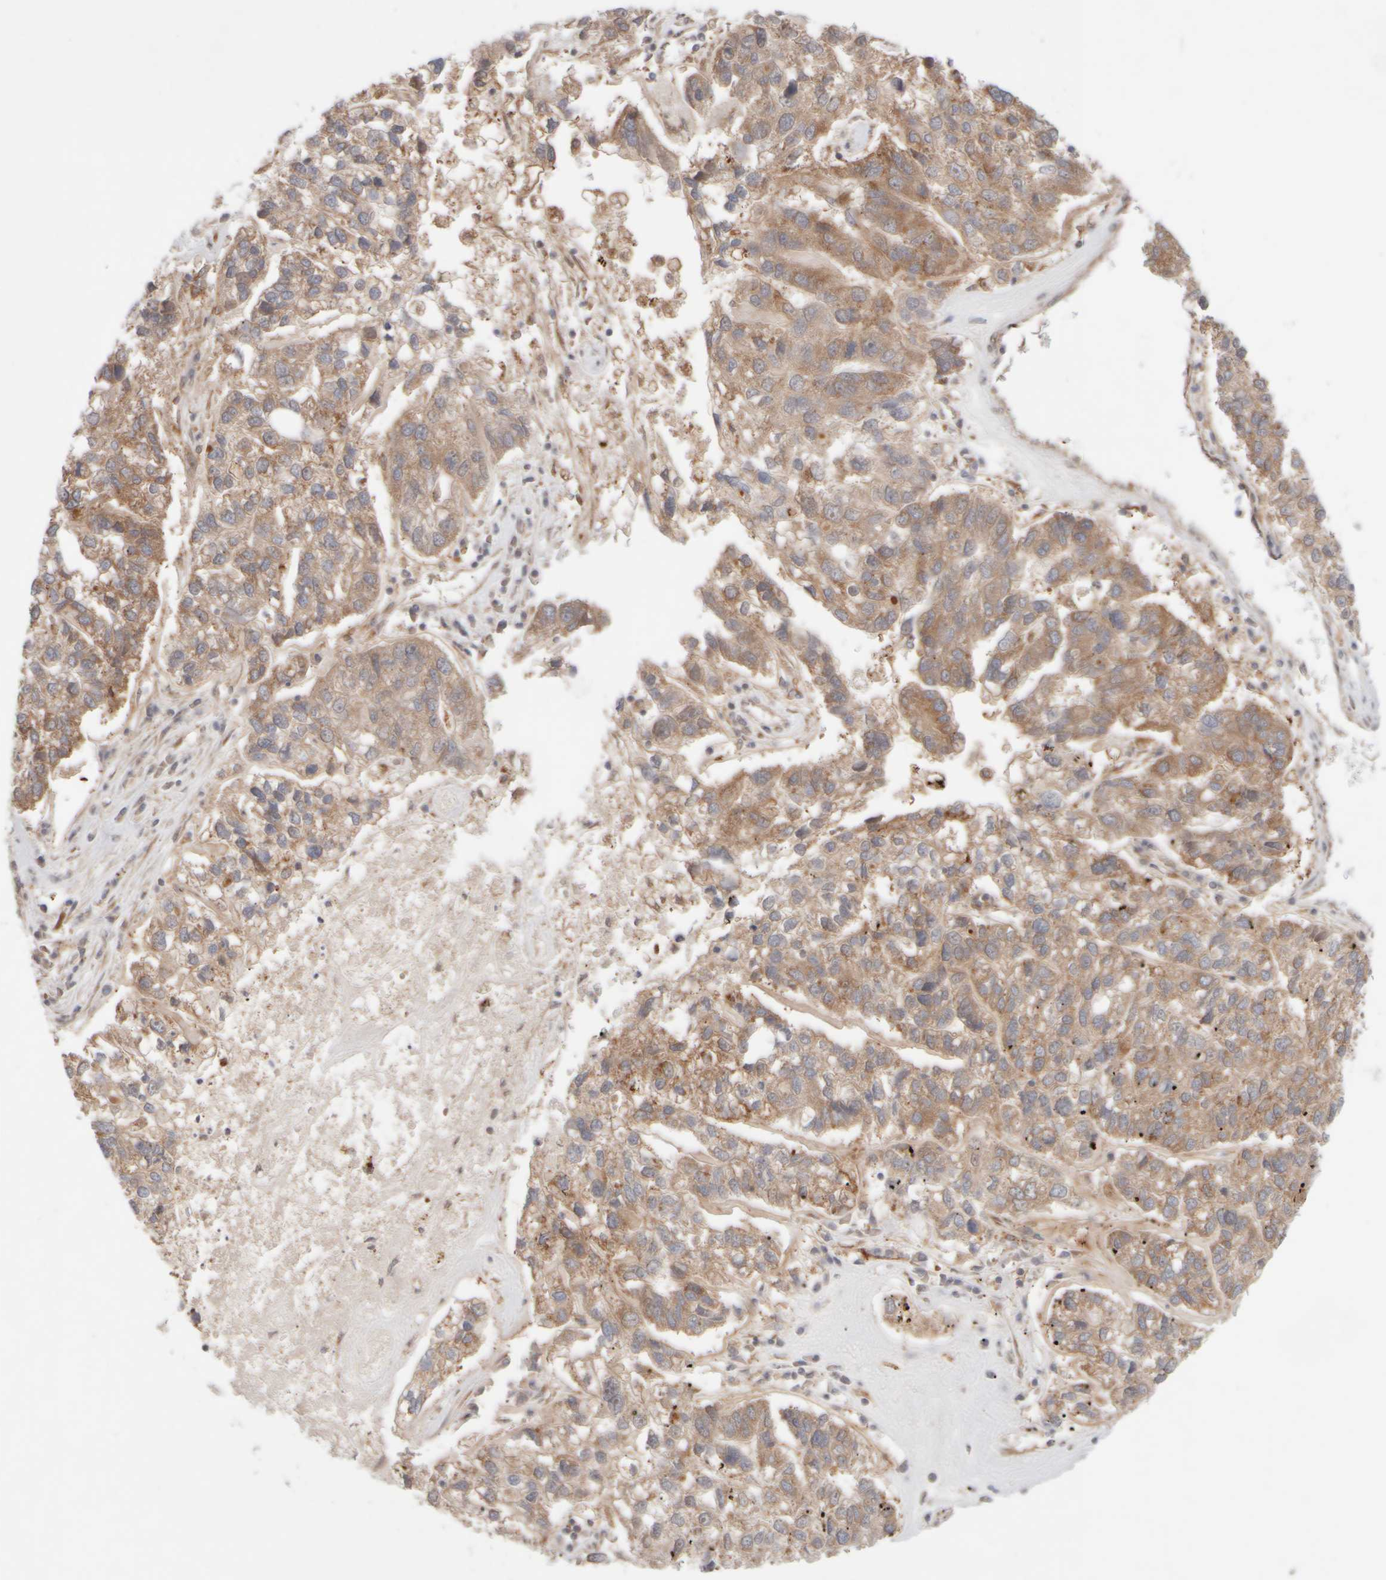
{"staining": {"intensity": "moderate", "quantity": ">75%", "location": "cytoplasmic/membranous"}, "tissue": "pancreatic cancer", "cell_type": "Tumor cells", "image_type": "cancer", "snomed": [{"axis": "morphology", "description": "Adenocarcinoma, NOS"}, {"axis": "topography", "description": "Pancreas"}], "caption": "Moderate cytoplasmic/membranous expression for a protein is present in approximately >75% of tumor cells of pancreatic adenocarcinoma using immunohistochemistry.", "gene": "GCN1", "patient": {"sex": "female", "age": 61}}